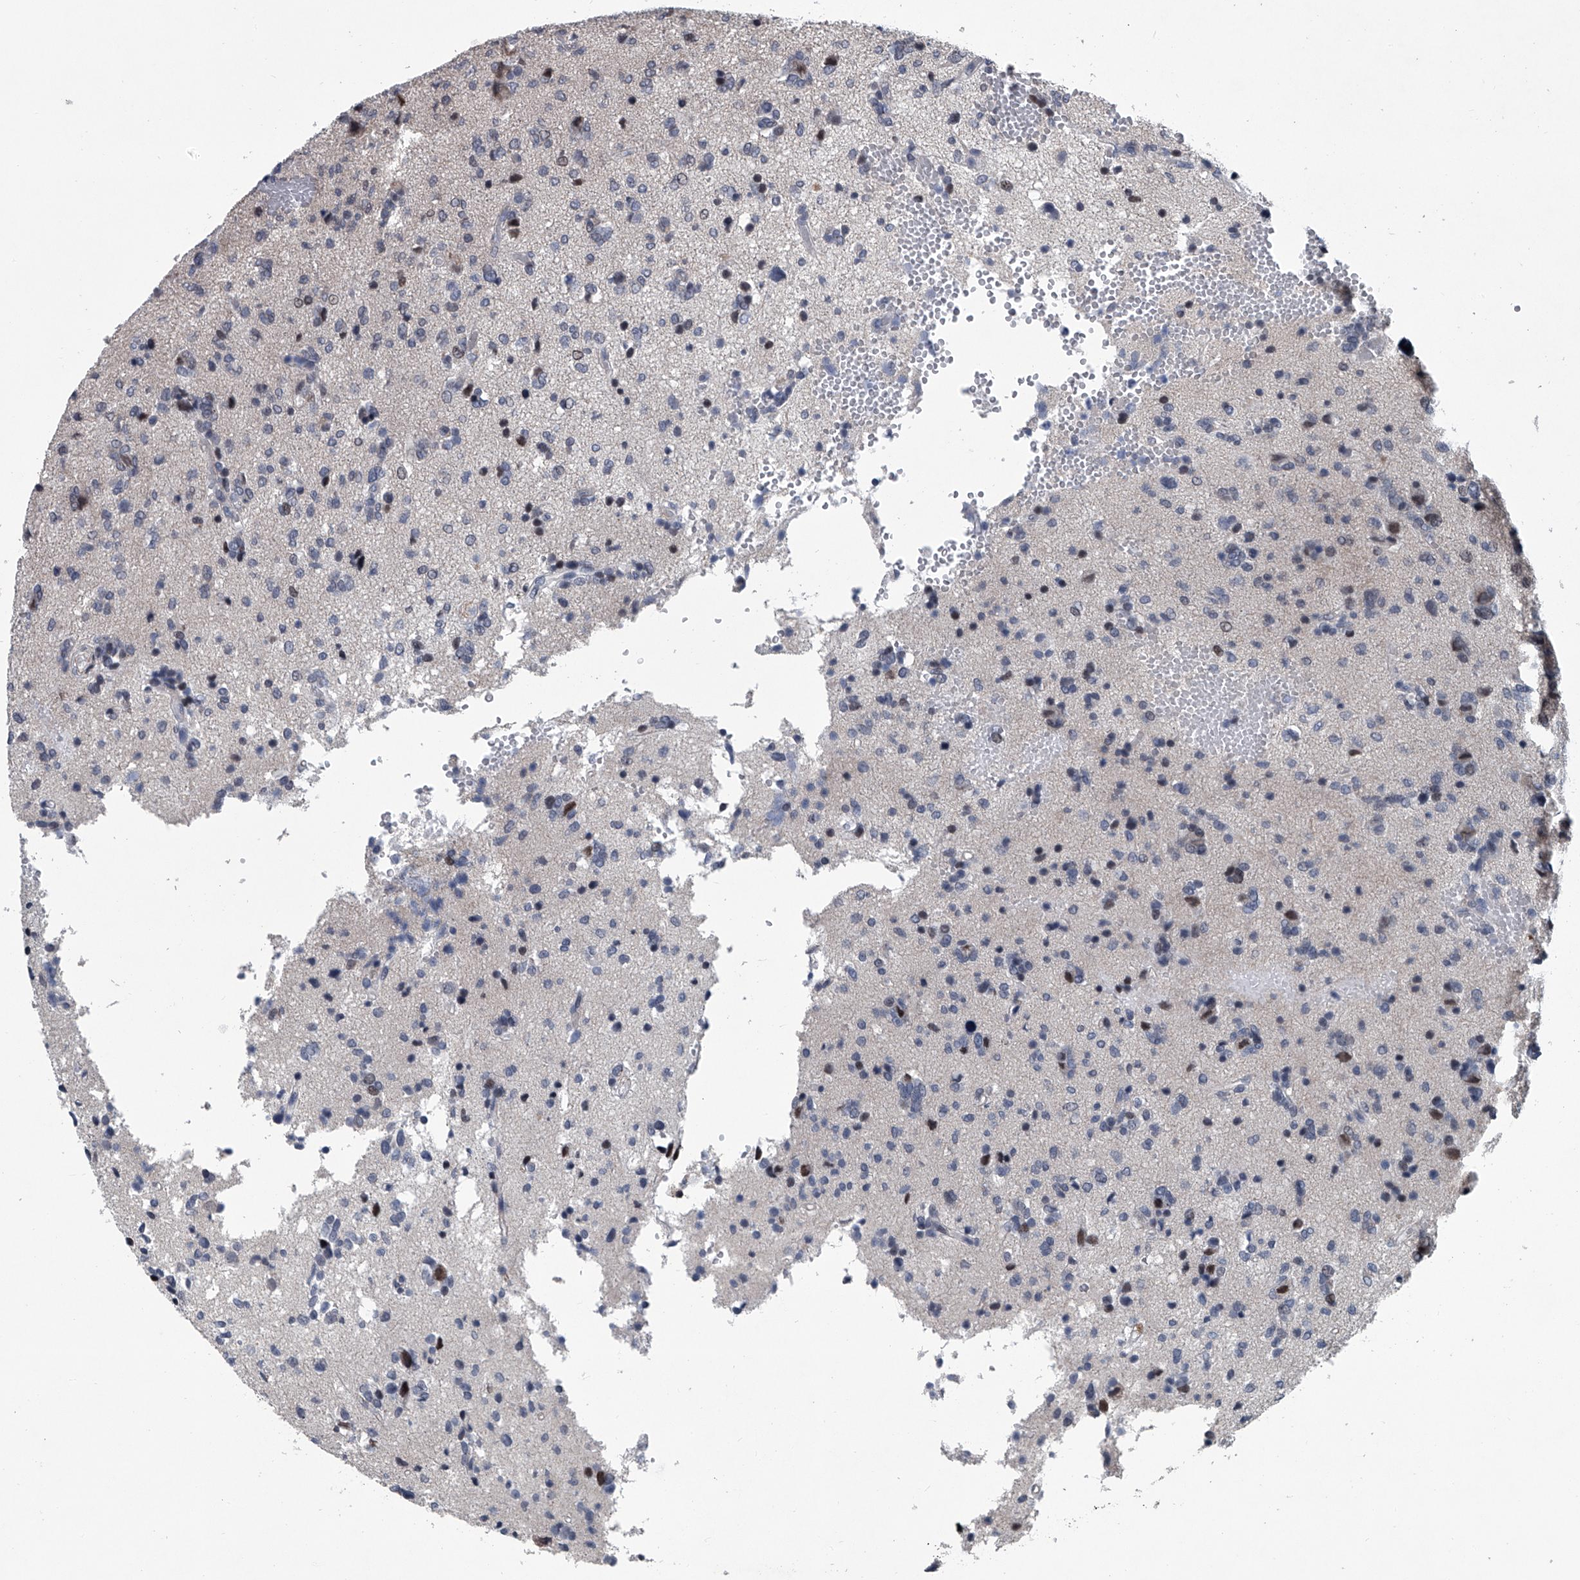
{"staining": {"intensity": "negative", "quantity": "none", "location": "none"}, "tissue": "glioma", "cell_type": "Tumor cells", "image_type": "cancer", "snomed": [{"axis": "morphology", "description": "Glioma, malignant, High grade"}, {"axis": "topography", "description": "Brain"}], "caption": "The image exhibits no staining of tumor cells in malignant glioma (high-grade).", "gene": "PPP2R5D", "patient": {"sex": "female", "age": 59}}